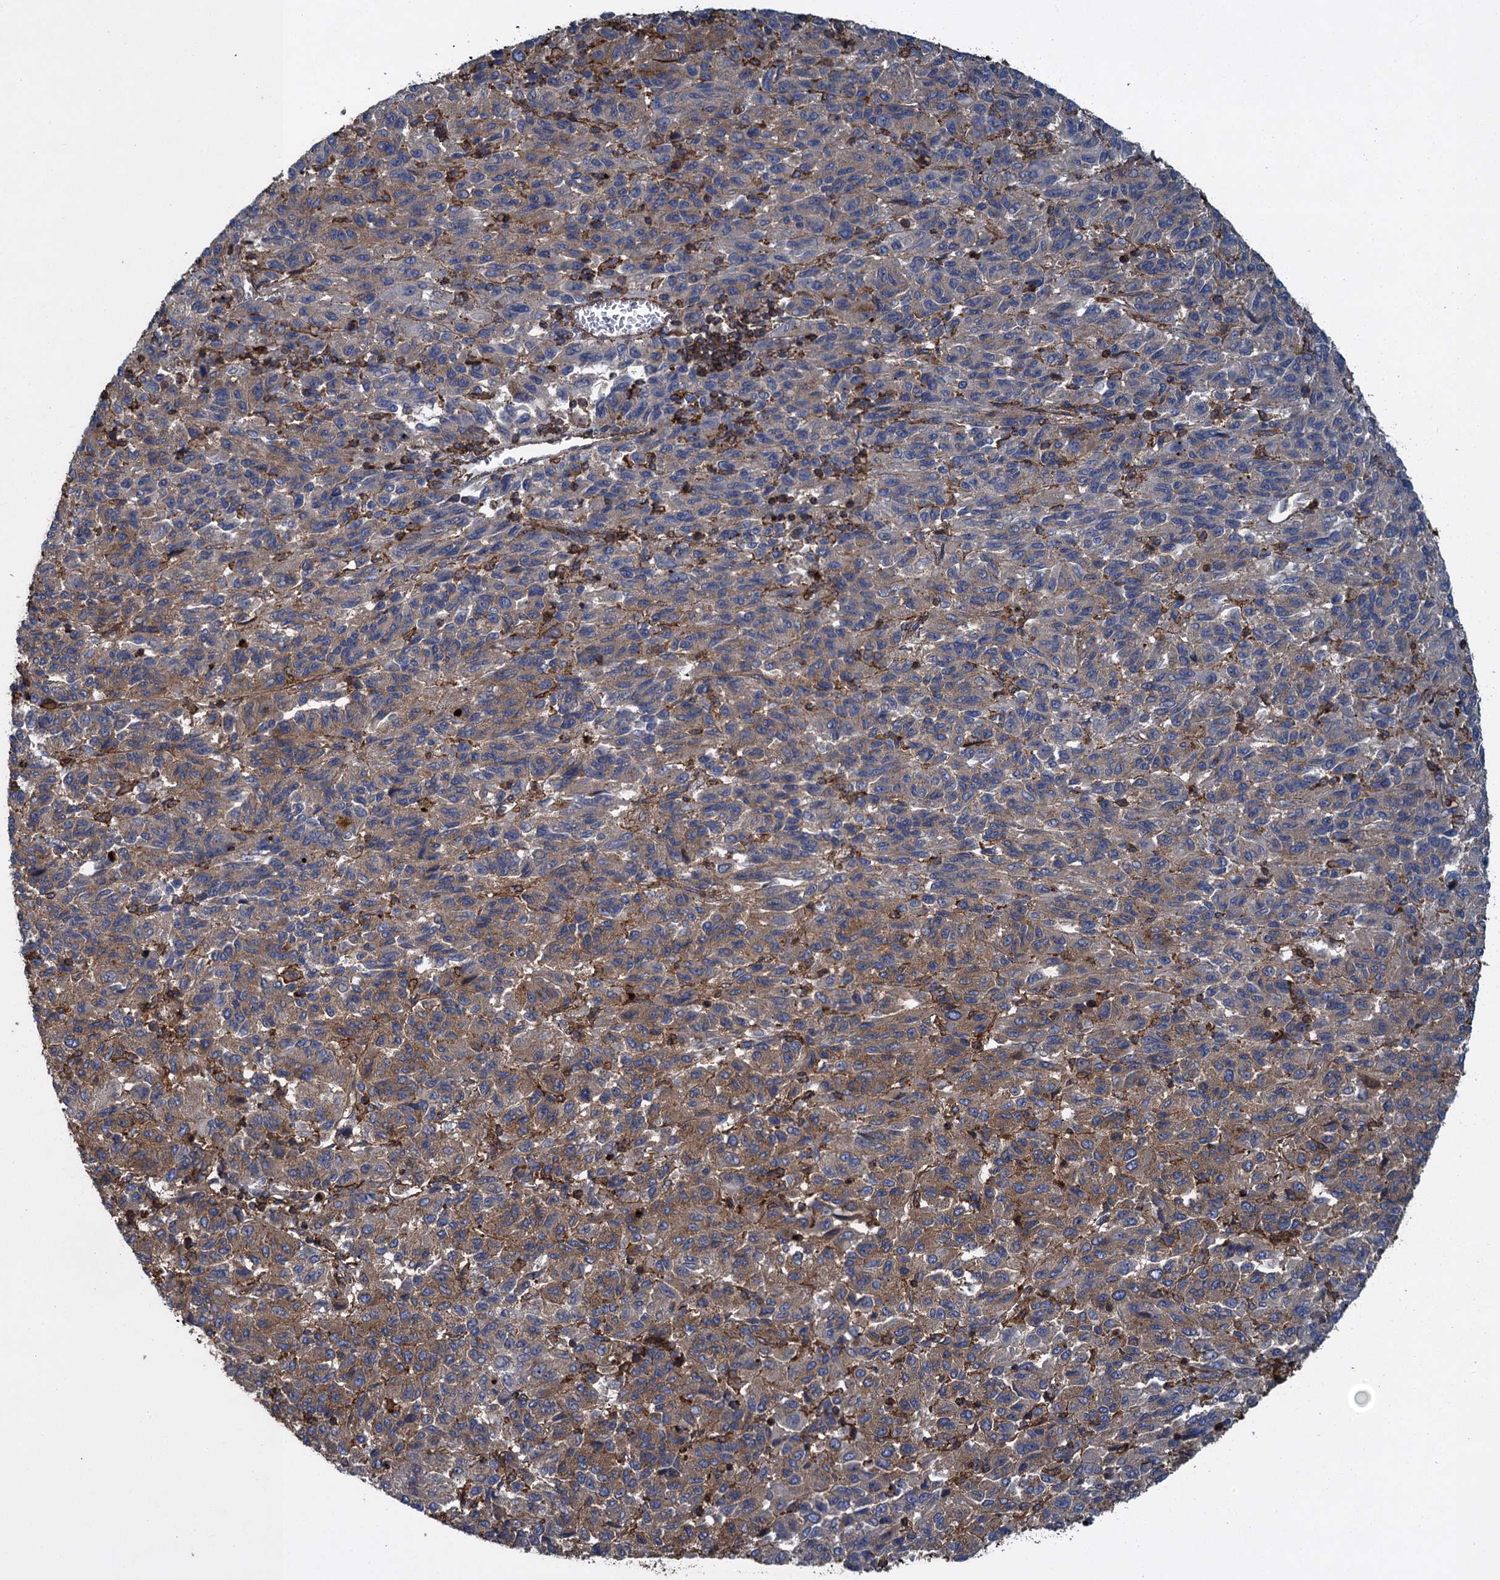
{"staining": {"intensity": "moderate", "quantity": "<25%", "location": "cytoplasmic/membranous"}, "tissue": "melanoma", "cell_type": "Tumor cells", "image_type": "cancer", "snomed": [{"axis": "morphology", "description": "Malignant melanoma, Metastatic site"}, {"axis": "topography", "description": "Lung"}], "caption": "IHC of melanoma demonstrates low levels of moderate cytoplasmic/membranous staining in approximately <25% of tumor cells. (Stains: DAB (3,3'-diaminobenzidine) in brown, nuclei in blue, Microscopy: brightfield microscopy at high magnification).", "gene": "PROSER2", "patient": {"sex": "male", "age": 64}}